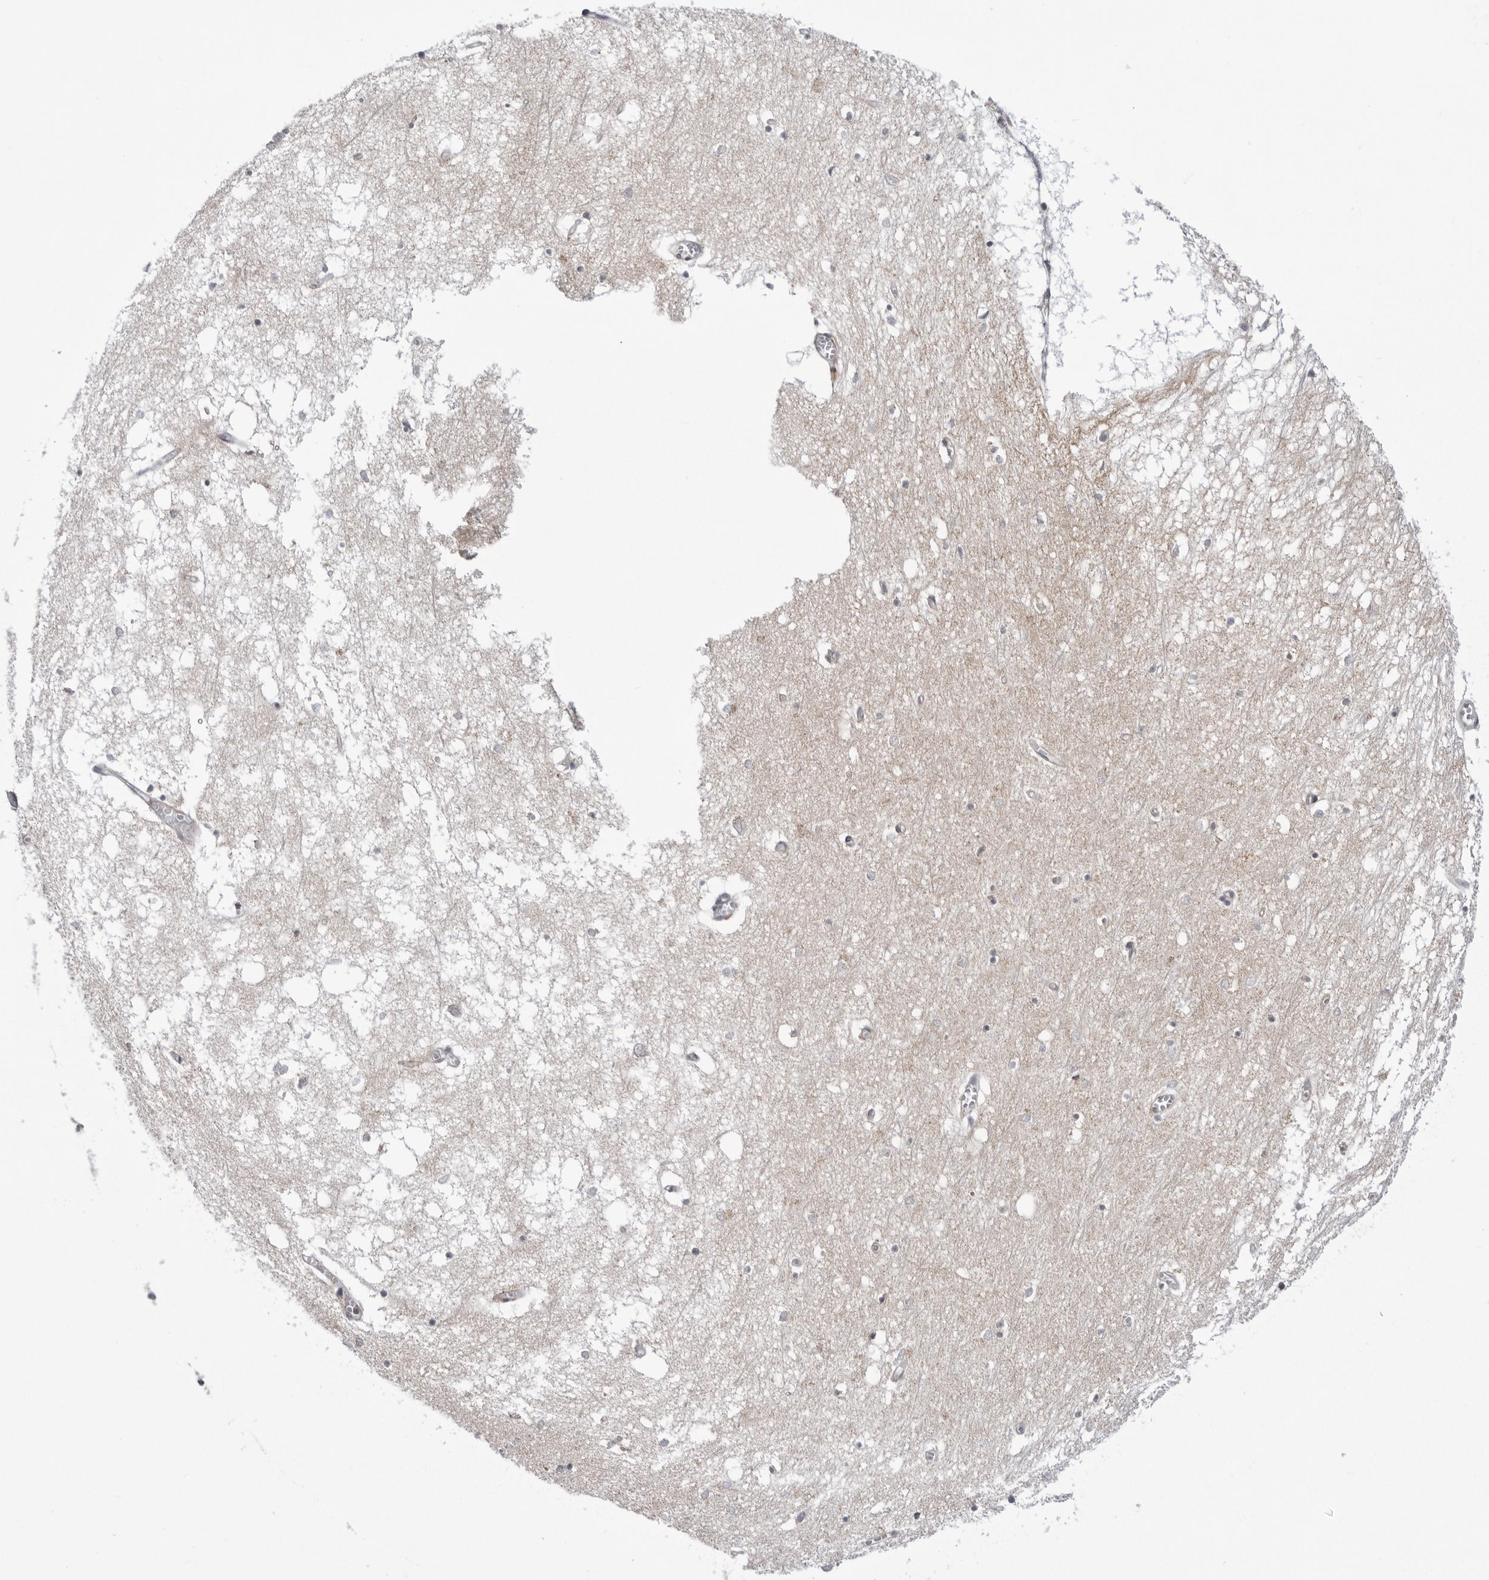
{"staining": {"intensity": "negative", "quantity": "none", "location": "none"}, "tissue": "hippocampus", "cell_type": "Glial cells", "image_type": "normal", "snomed": [{"axis": "morphology", "description": "Normal tissue, NOS"}, {"axis": "topography", "description": "Hippocampus"}], "caption": "This is an IHC photomicrograph of normal hippocampus. There is no expression in glial cells.", "gene": "CCDC18", "patient": {"sex": "male", "age": 70}}